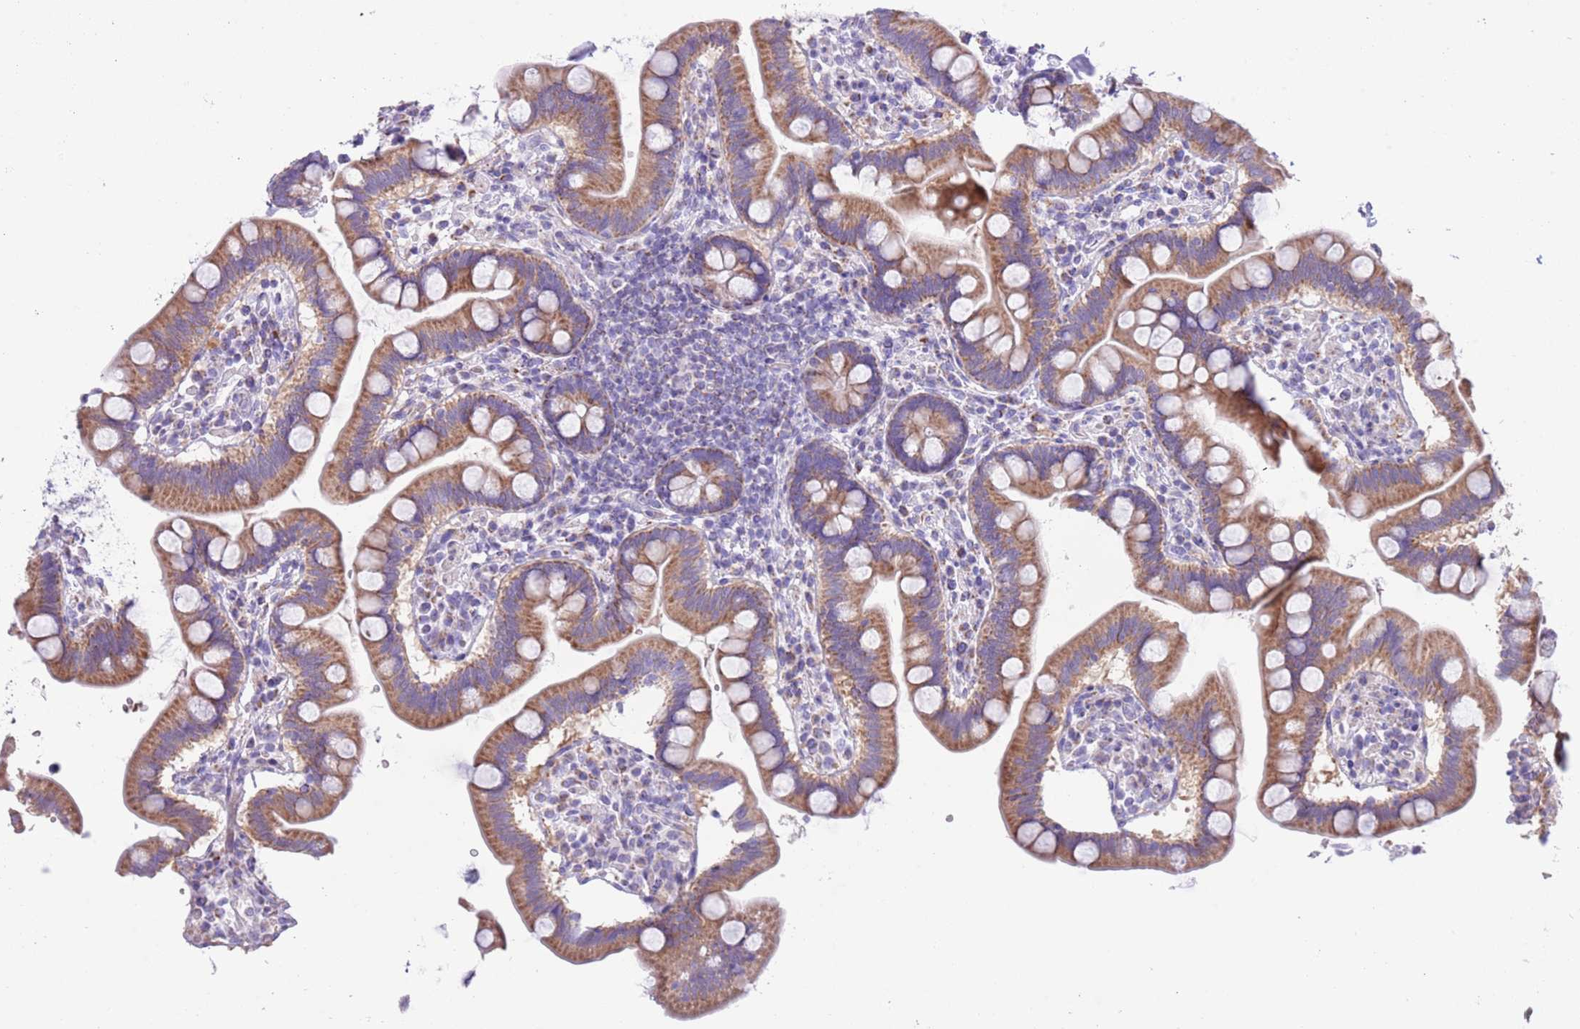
{"staining": {"intensity": "moderate", "quantity": ">75%", "location": "cytoplasmic/membranous"}, "tissue": "small intestine", "cell_type": "Glandular cells", "image_type": "normal", "snomed": [{"axis": "morphology", "description": "Normal tissue, NOS"}, {"axis": "topography", "description": "Small intestine"}], "caption": "A high-resolution image shows immunohistochemistry (IHC) staining of unremarkable small intestine, which displays moderate cytoplasmic/membranous staining in approximately >75% of glandular cells. Nuclei are stained in blue.", "gene": "MOCOS", "patient": {"sex": "female", "age": 64}}